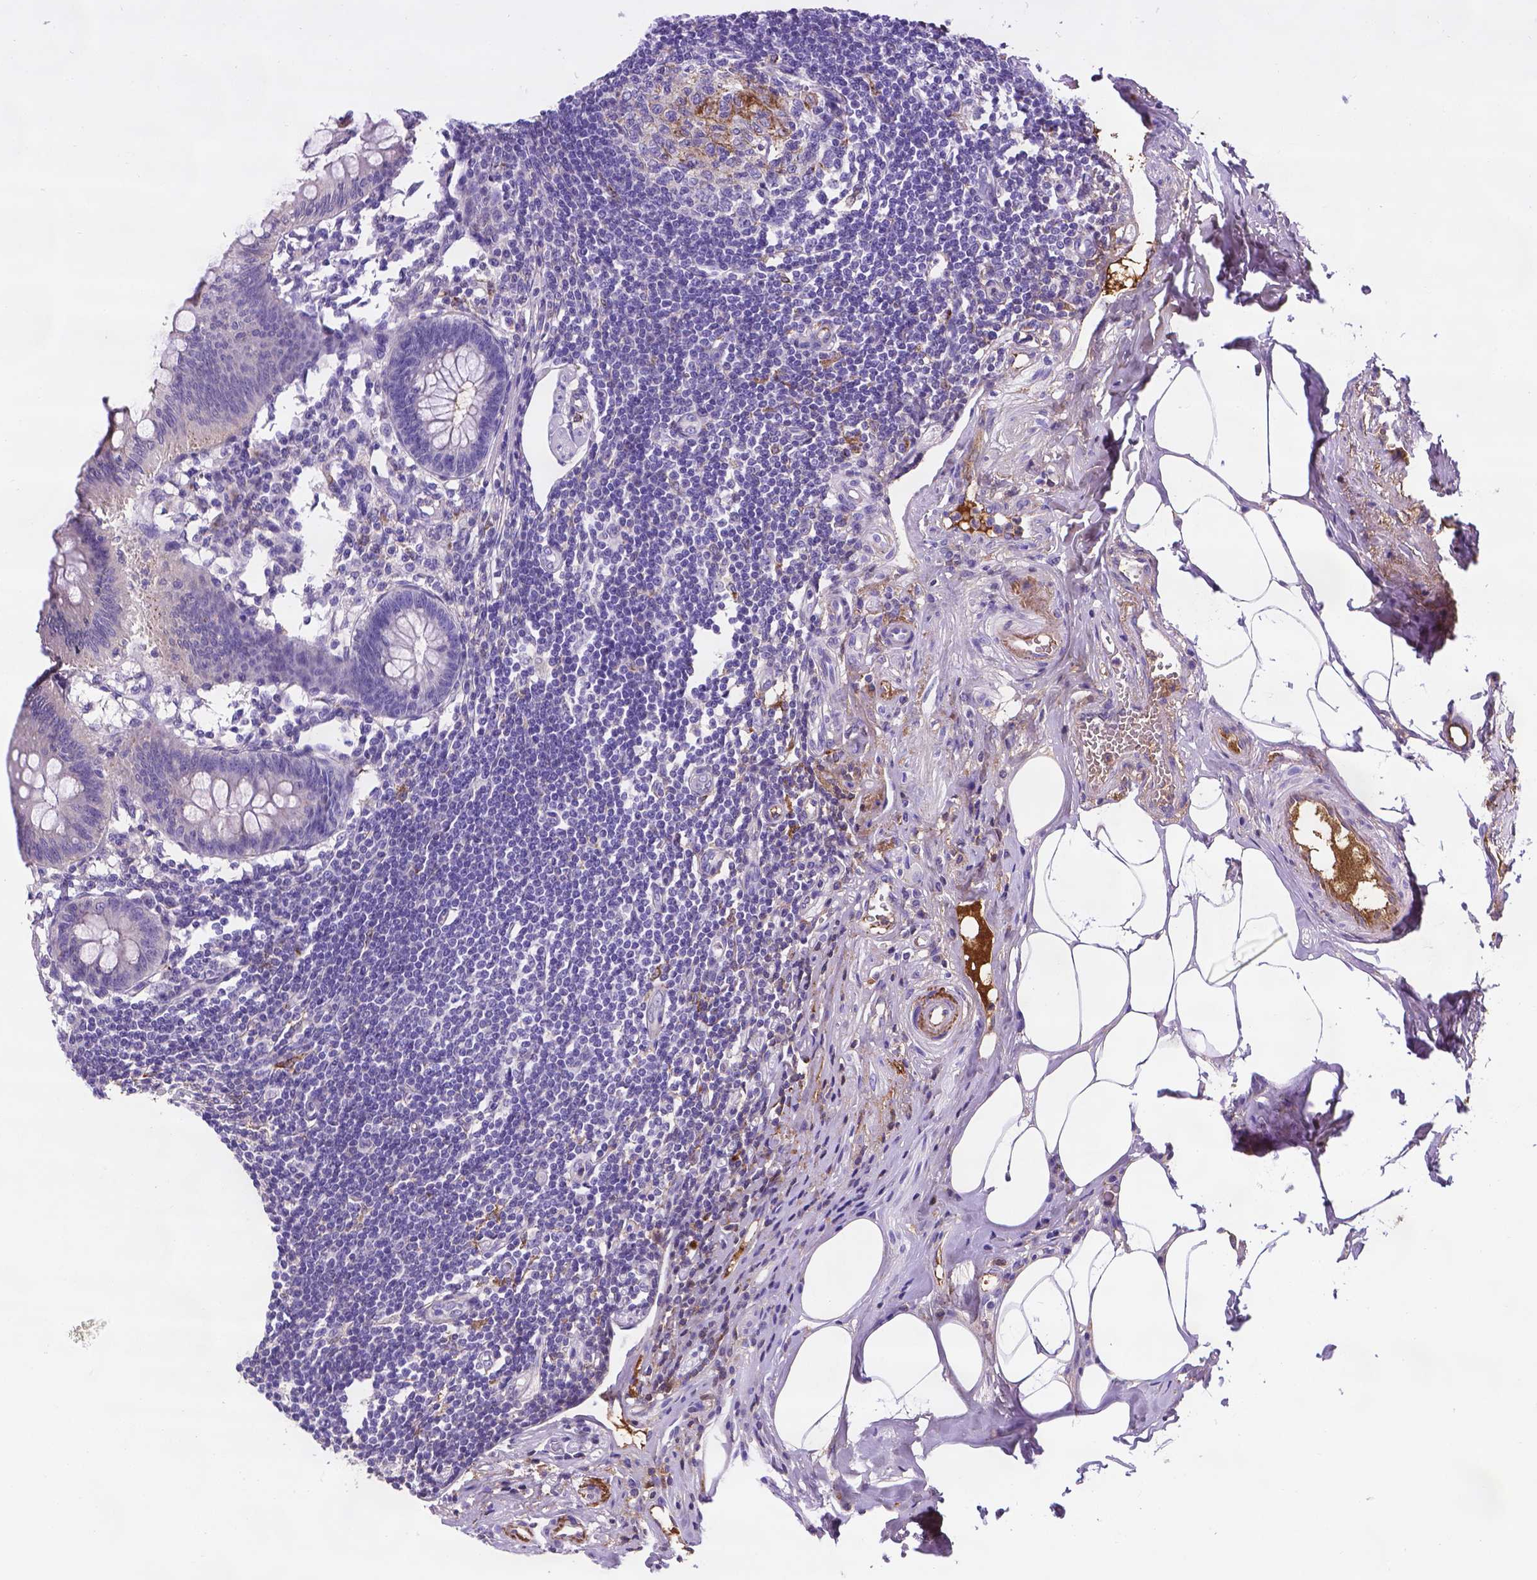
{"staining": {"intensity": "negative", "quantity": "none", "location": "none"}, "tissue": "appendix", "cell_type": "Glandular cells", "image_type": "normal", "snomed": [{"axis": "morphology", "description": "Normal tissue, NOS"}, {"axis": "topography", "description": "Appendix"}], "caption": "A high-resolution histopathology image shows IHC staining of normal appendix, which displays no significant positivity in glandular cells.", "gene": "APOE", "patient": {"sex": "female", "age": 57}}